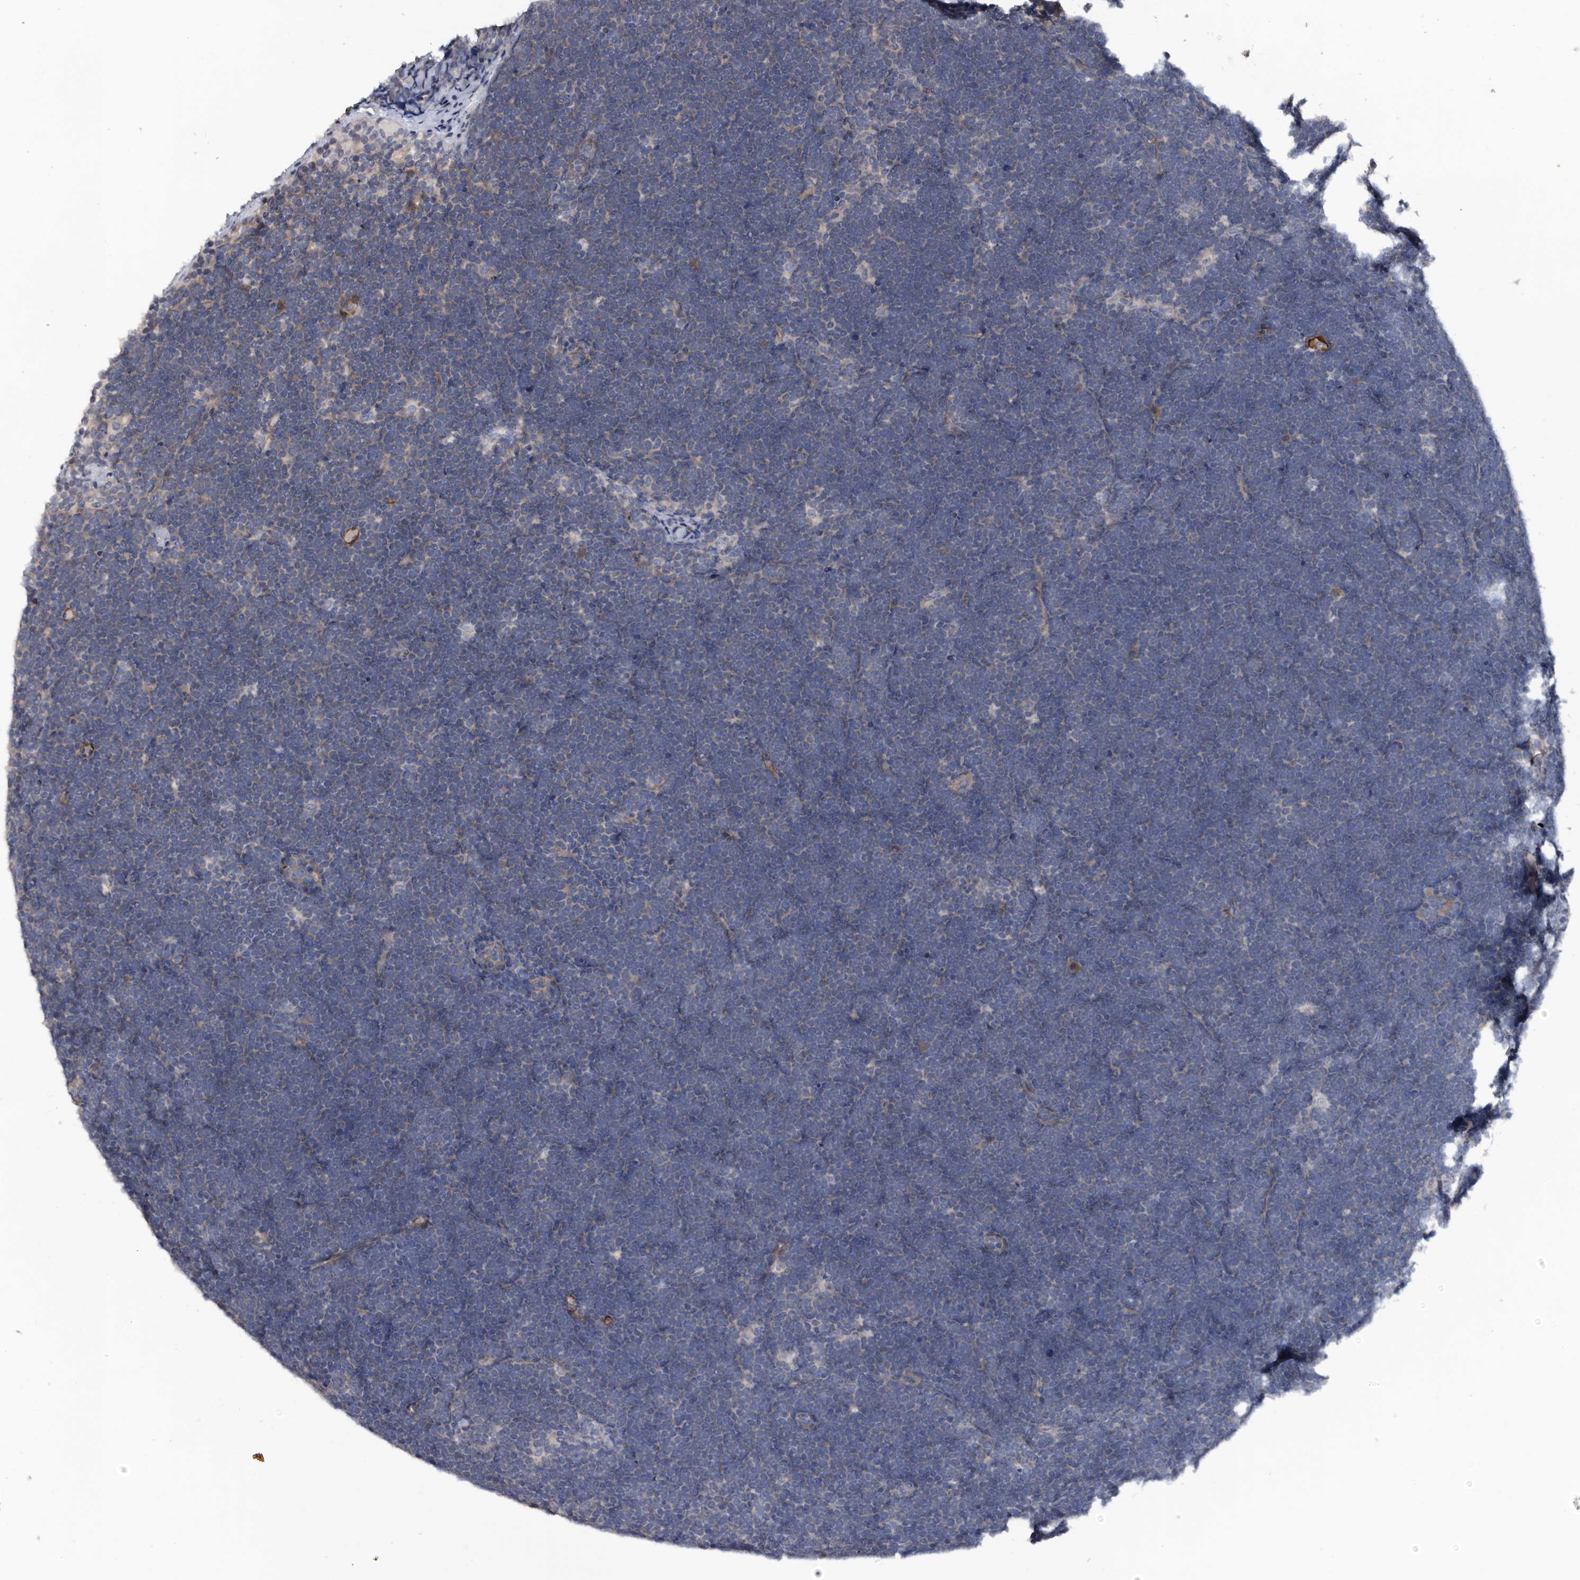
{"staining": {"intensity": "negative", "quantity": "none", "location": "none"}, "tissue": "lymphoma", "cell_type": "Tumor cells", "image_type": "cancer", "snomed": [{"axis": "morphology", "description": "Malignant lymphoma, non-Hodgkin's type, High grade"}, {"axis": "topography", "description": "Lymph node"}], "caption": "DAB (3,3'-diaminobenzidine) immunohistochemical staining of human lymphoma reveals no significant positivity in tumor cells.", "gene": "IARS1", "patient": {"sex": "male", "age": 13}}